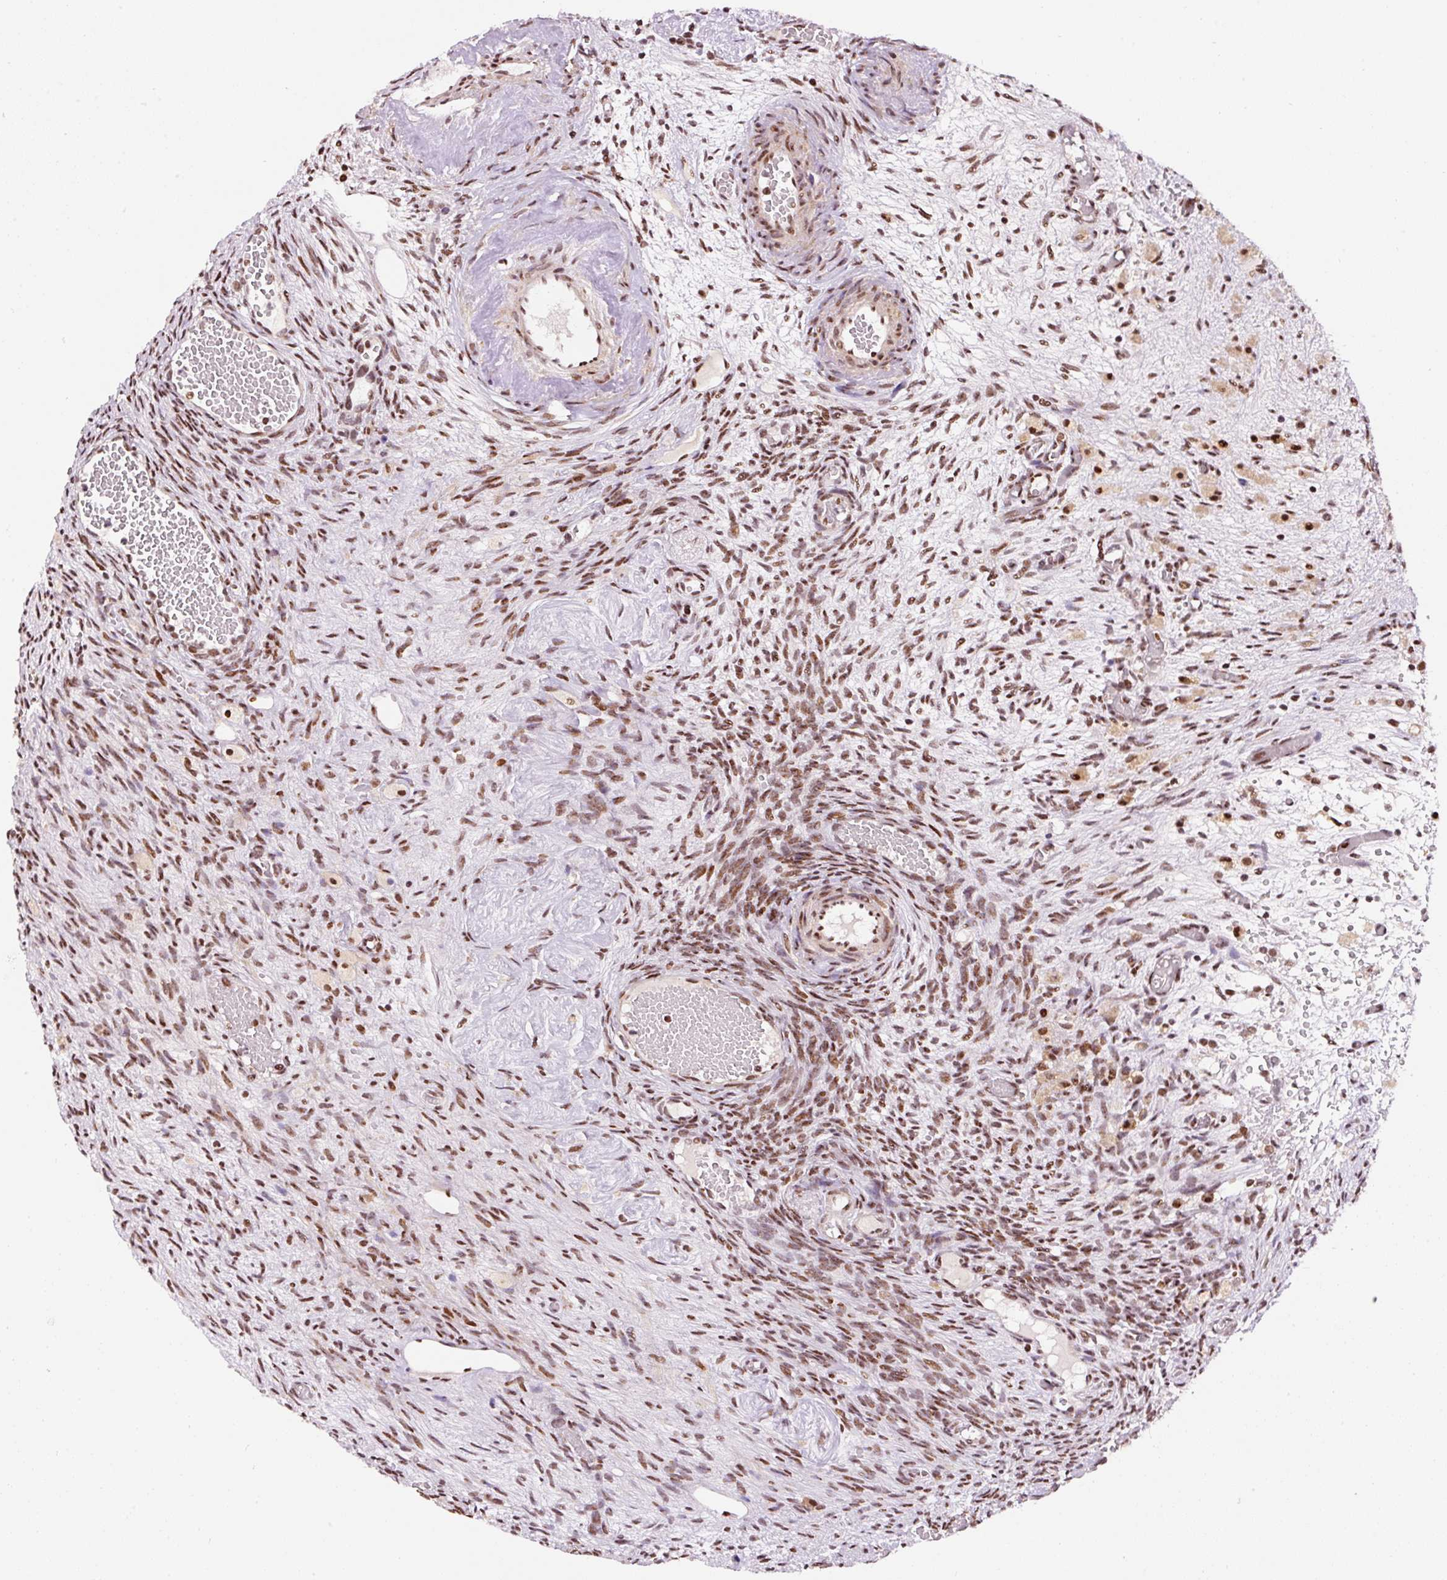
{"staining": {"intensity": "moderate", "quantity": ">75%", "location": "nuclear"}, "tissue": "ovary", "cell_type": "Follicle cells", "image_type": "normal", "snomed": [{"axis": "morphology", "description": "Normal tissue, NOS"}, {"axis": "topography", "description": "Ovary"}], "caption": "There is medium levels of moderate nuclear expression in follicle cells of unremarkable ovary, as demonstrated by immunohistochemical staining (brown color).", "gene": "HNRNPC", "patient": {"sex": "female", "age": 67}}